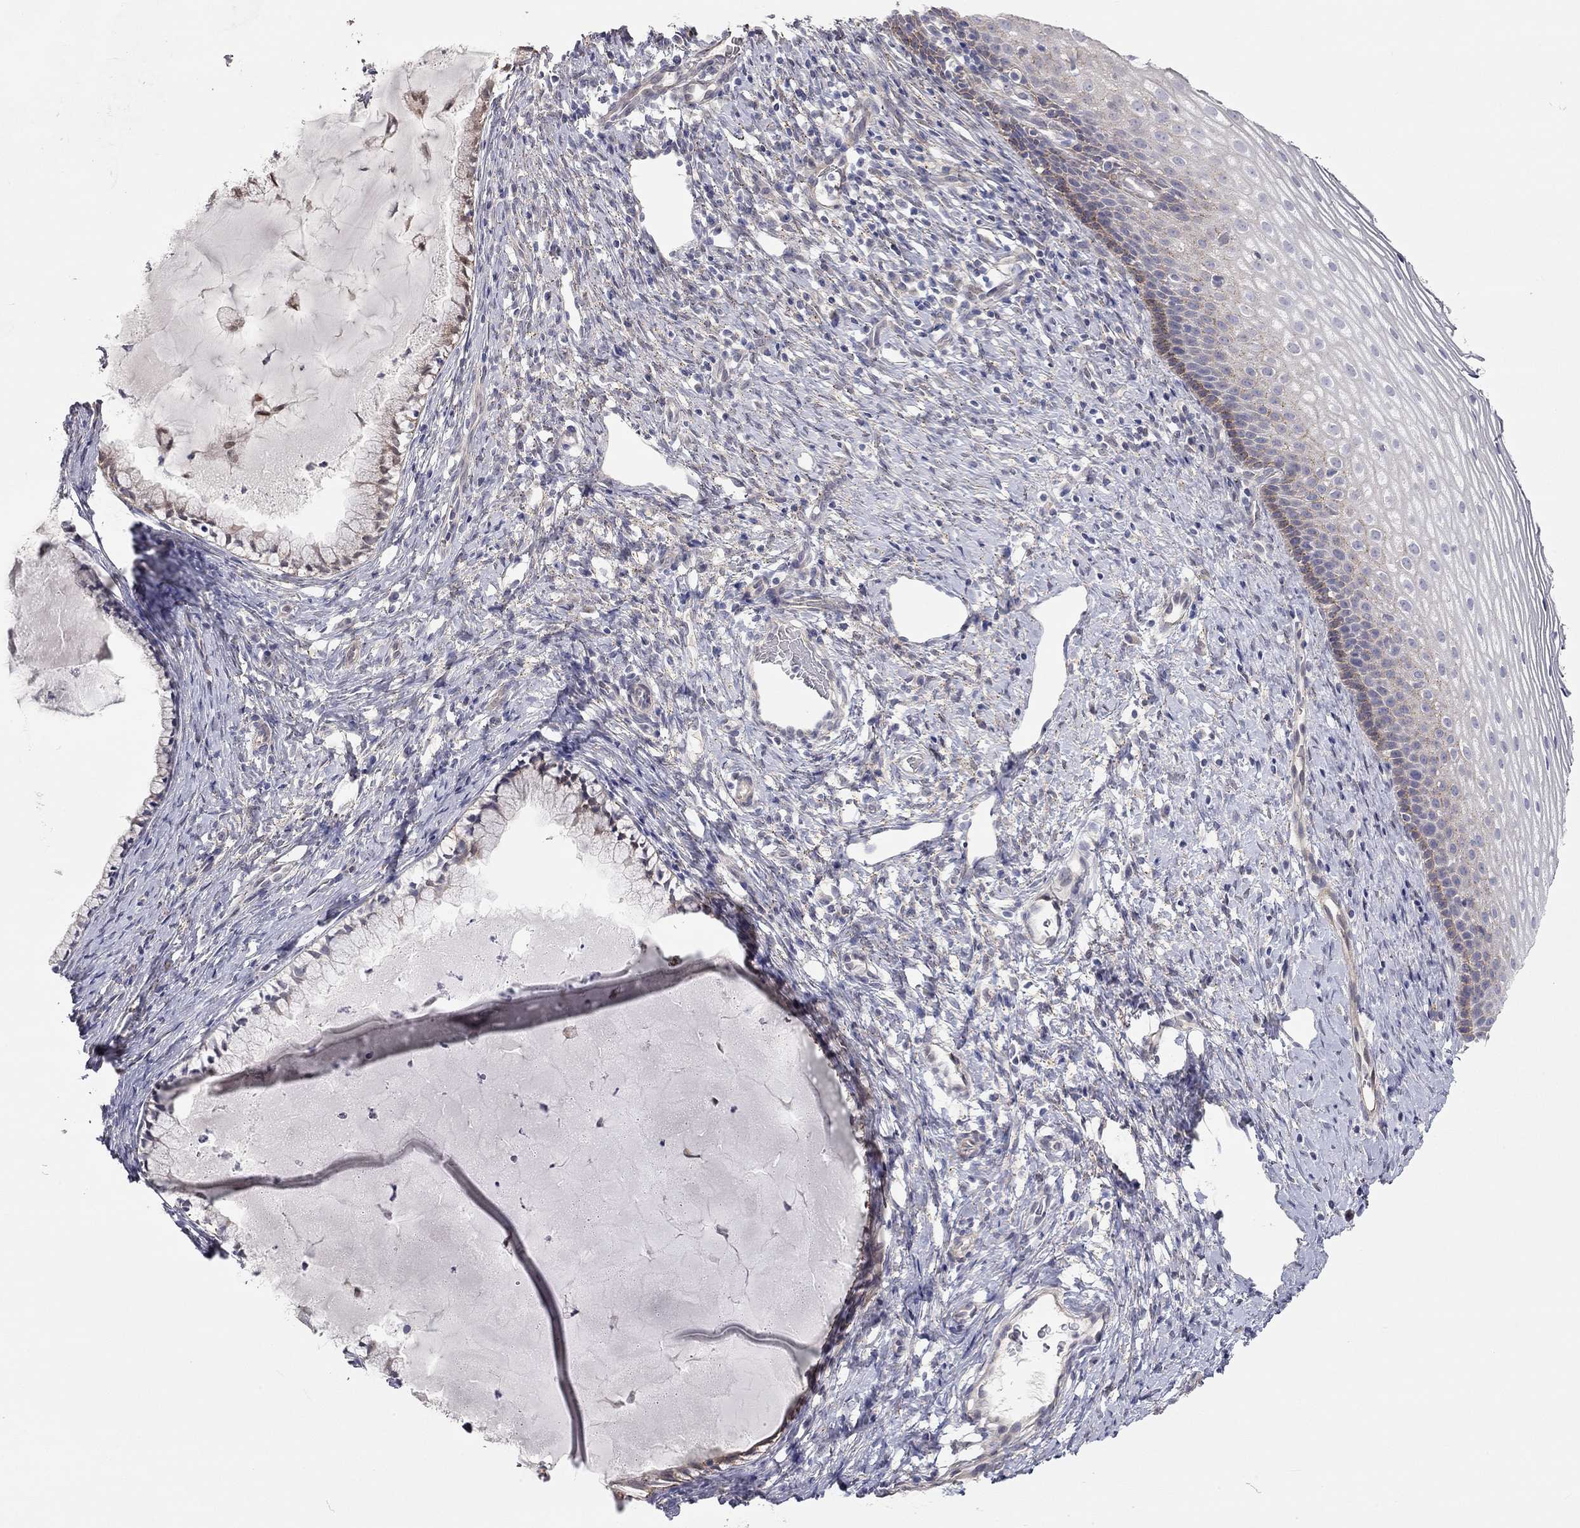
{"staining": {"intensity": "negative", "quantity": "none", "location": "none"}, "tissue": "cervix", "cell_type": "Glandular cells", "image_type": "normal", "snomed": [{"axis": "morphology", "description": "Normal tissue, NOS"}, {"axis": "topography", "description": "Cervix"}], "caption": "Immunohistochemical staining of unremarkable human cervix shows no significant positivity in glandular cells.", "gene": "PAPSS2", "patient": {"sex": "female", "age": 39}}